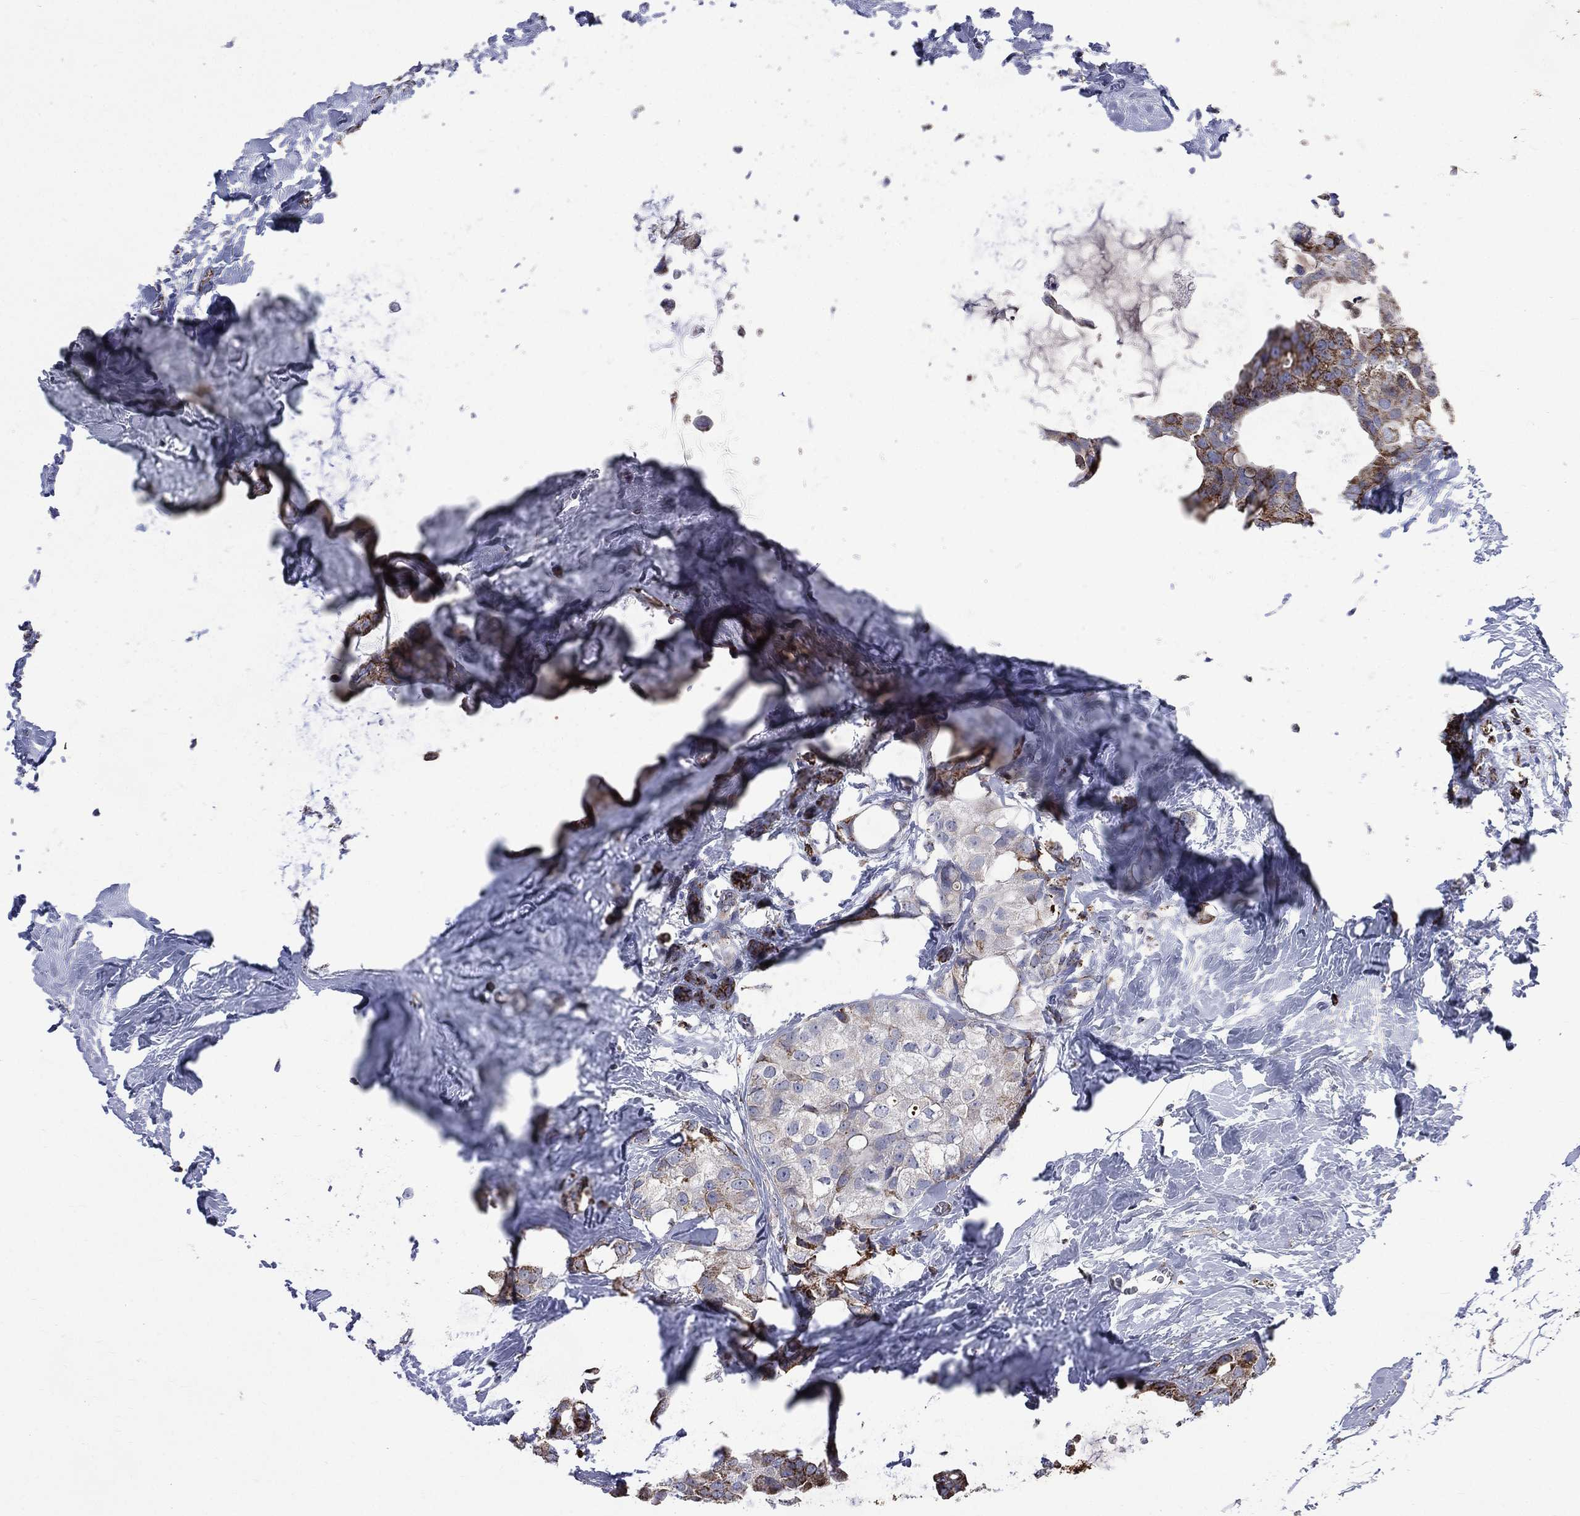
{"staining": {"intensity": "strong", "quantity": "<25%", "location": "cytoplasmic/membranous"}, "tissue": "breast cancer", "cell_type": "Tumor cells", "image_type": "cancer", "snomed": [{"axis": "morphology", "description": "Duct carcinoma"}, {"axis": "topography", "description": "Breast"}], "caption": "Breast cancer tissue reveals strong cytoplasmic/membranous staining in approximately <25% of tumor cells, visualized by immunohistochemistry.", "gene": "GOT2", "patient": {"sex": "female", "age": 45}}